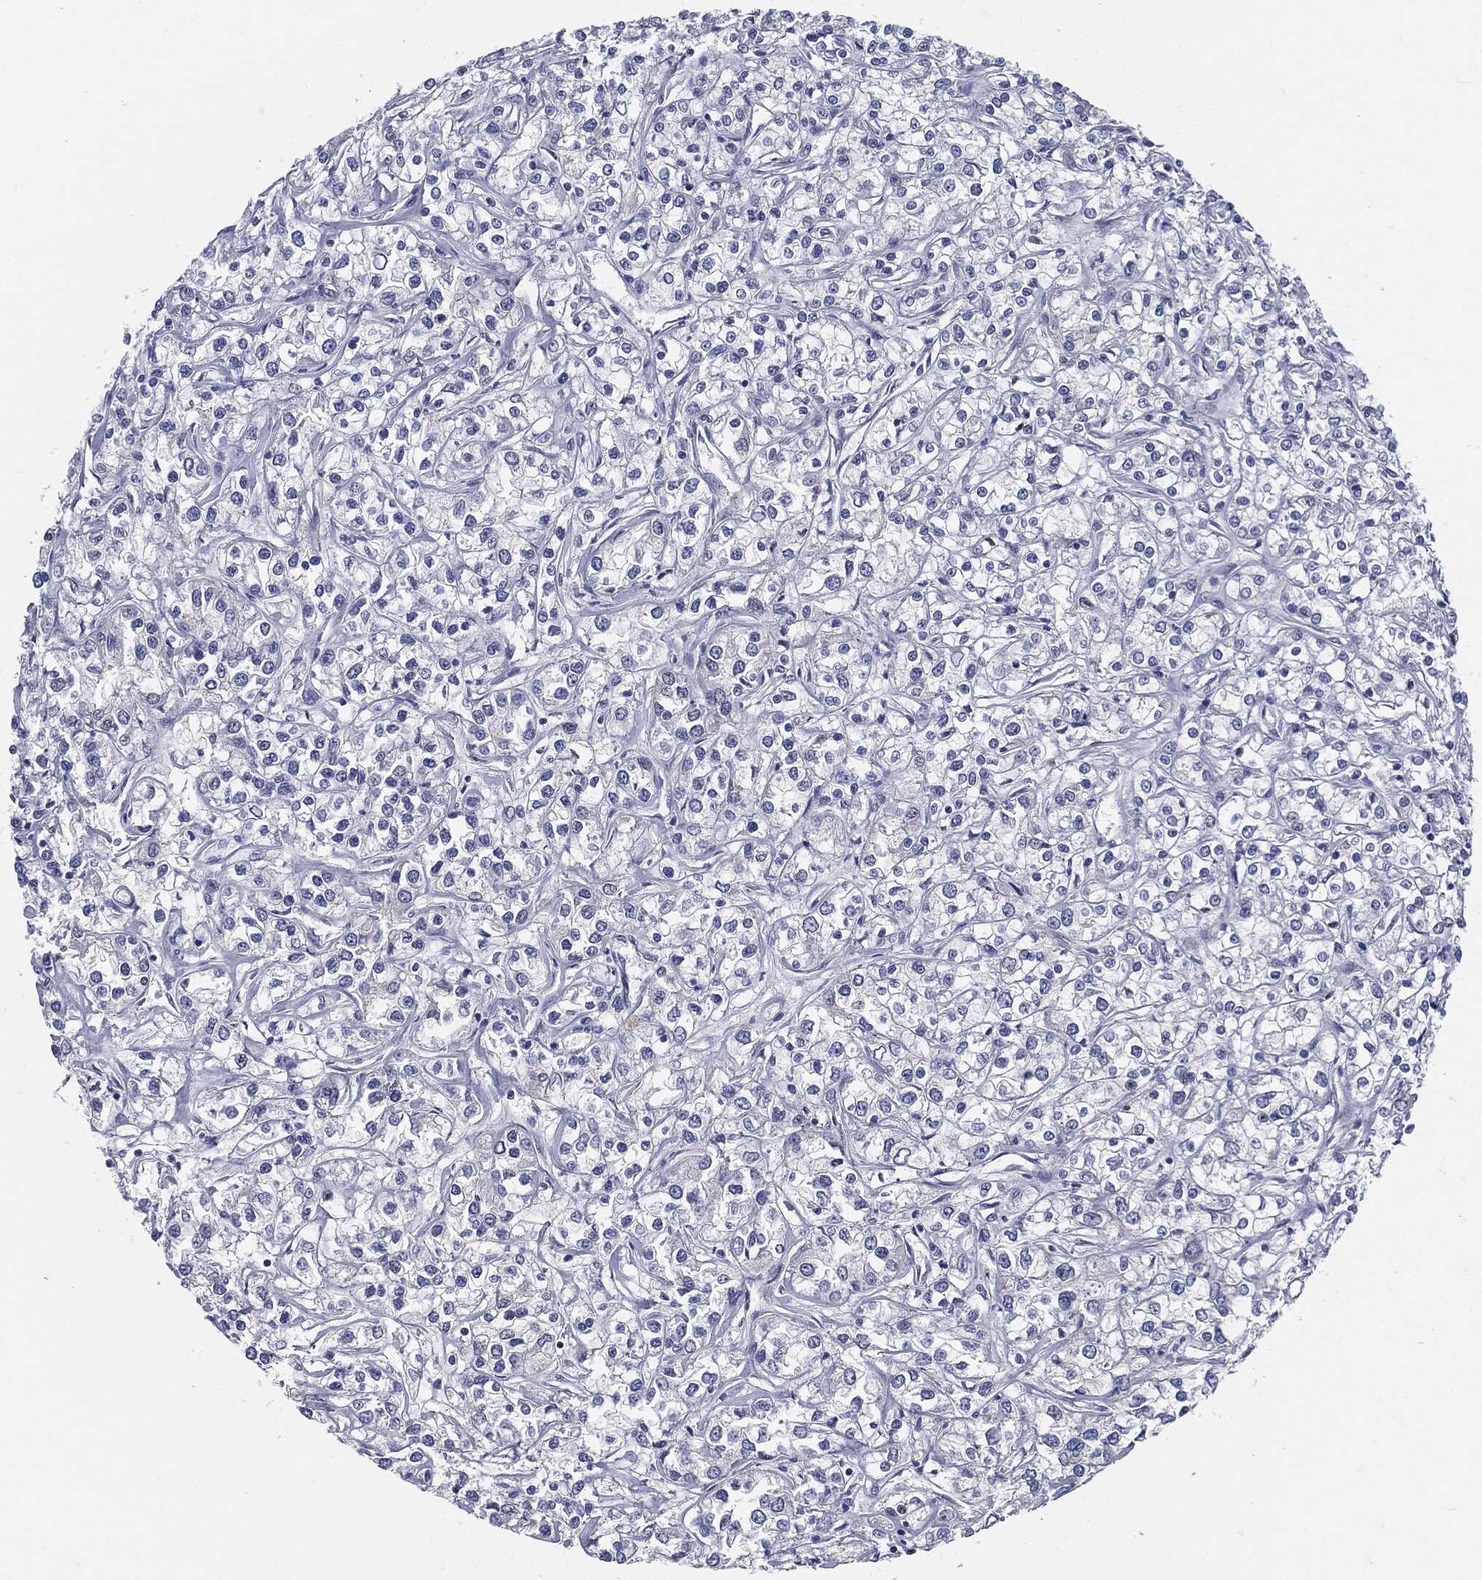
{"staining": {"intensity": "negative", "quantity": "none", "location": "none"}, "tissue": "renal cancer", "cell_type": "Tumor cells", "image_type": "cancer", "snomed": [{"axis": "morphology", "description": "Adenocarcinoma, NOS"}, {"axis": "topography", "description": "Kidney"}], "caption": "DAB immunohistochemical staining of human renal adenocarcinoma exhibits no significant expression in tumor cells. Brightfield microscopy of immunohistochemistry (IHC) stained with DAB (3,3'-diaminobenzidine) (brown) and hematoxylin (blue), captured at high magnification.", "gene": "MST1", "patient": {"sex": "female", "age": 59}}